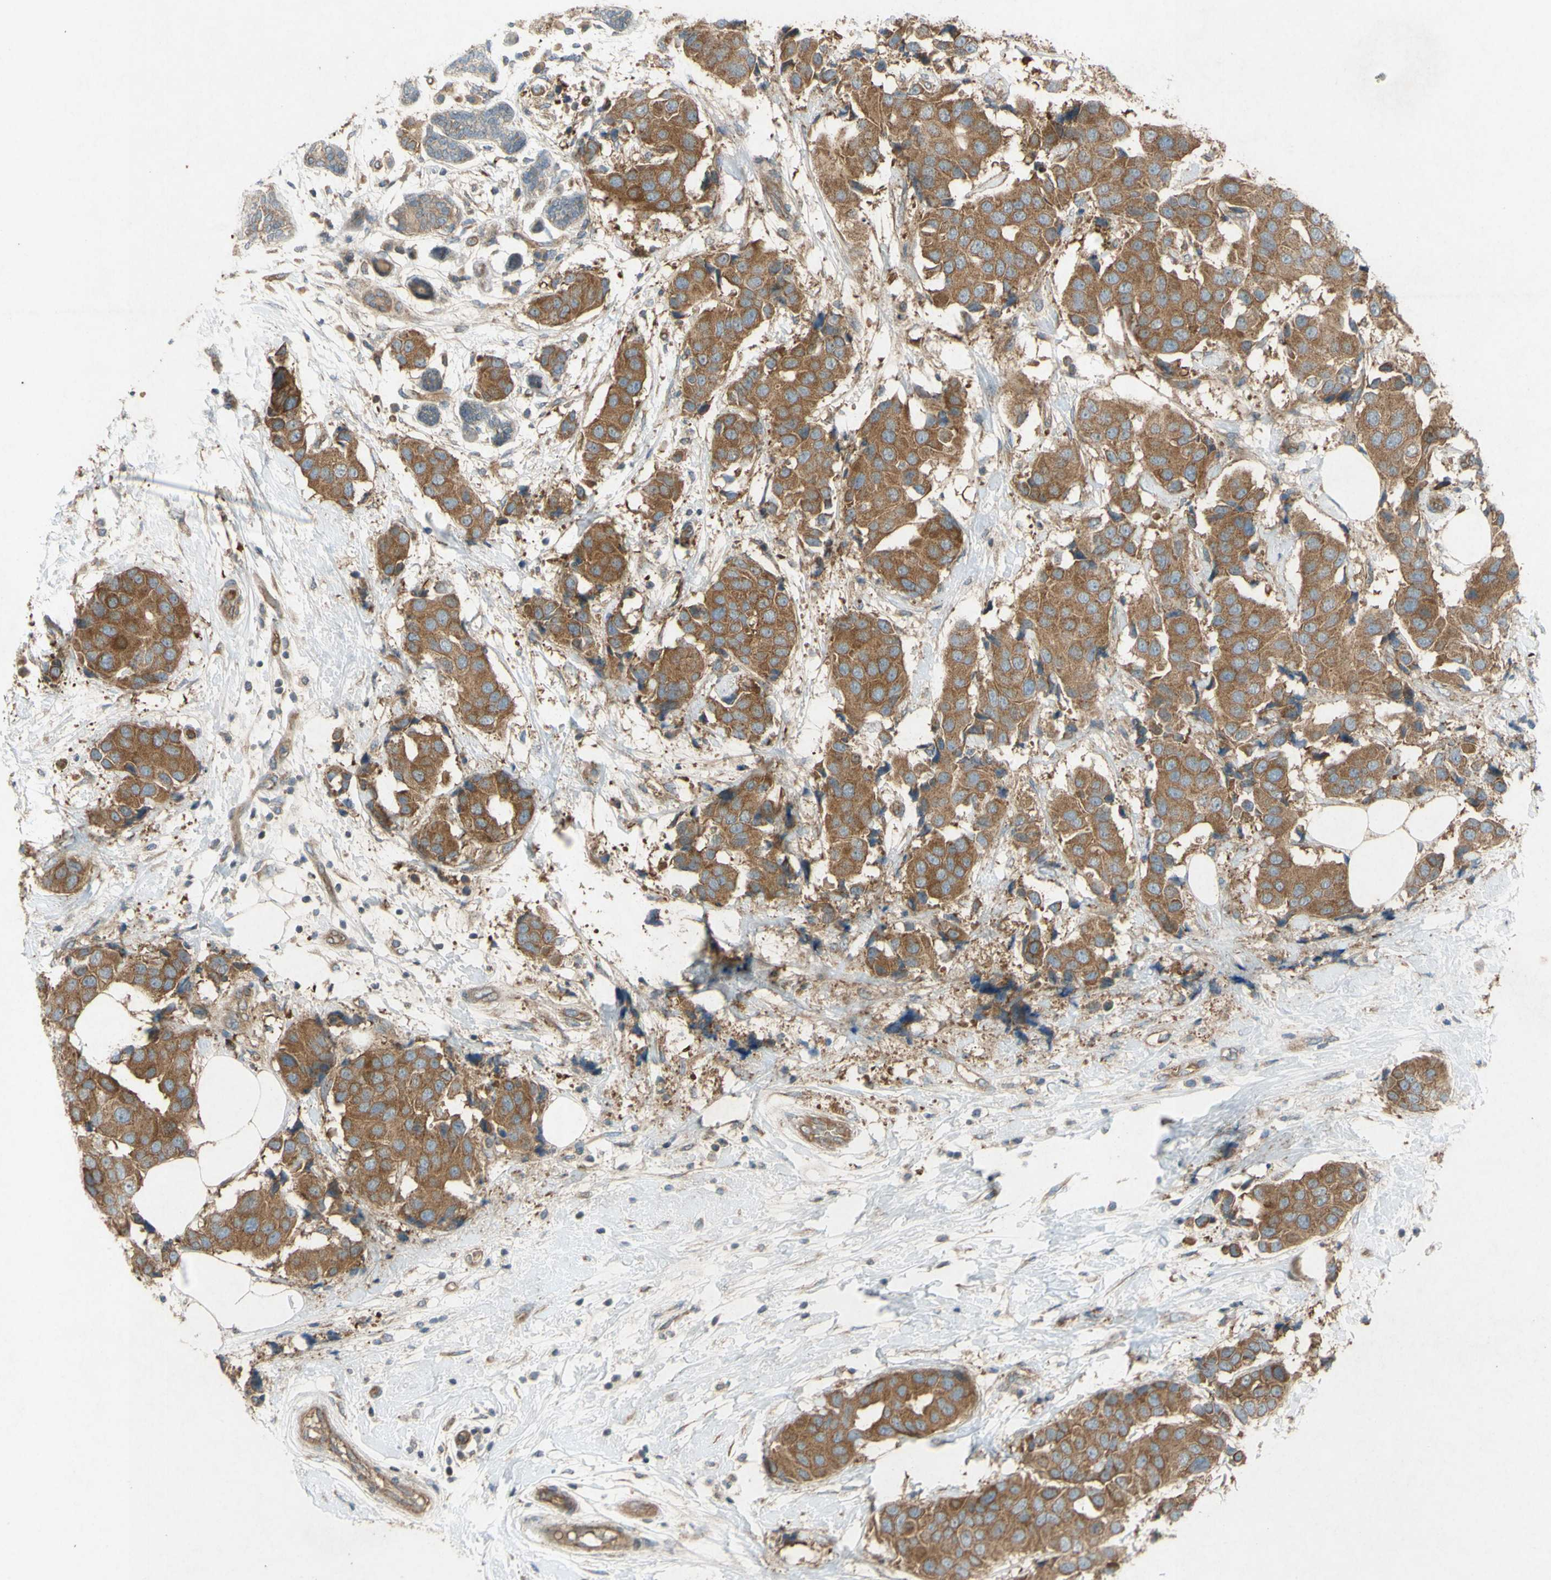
{"staining": {"intensity": "moderate", "quantity": ">75%", "location": "cytoplasmic/membranous"}, "tissue": "breast cancer", "cell_type": "Tumor cells", "image_type": "cancer", "snomed": [{"axis": "morphology", "description": "Normal tissue, NOS"}, {"axis": "morphology", "description": "Duct carcinoma"}, {"axis": "topography", "description": "Breast"}], "caption": "Moderate cytoplasmic/membranous positivity is present in approximately >75% of tumor cells in breast cancer (intraductal carcinoma).", "gene": "TST", "patient": {"sex": "female", "age": 39}}